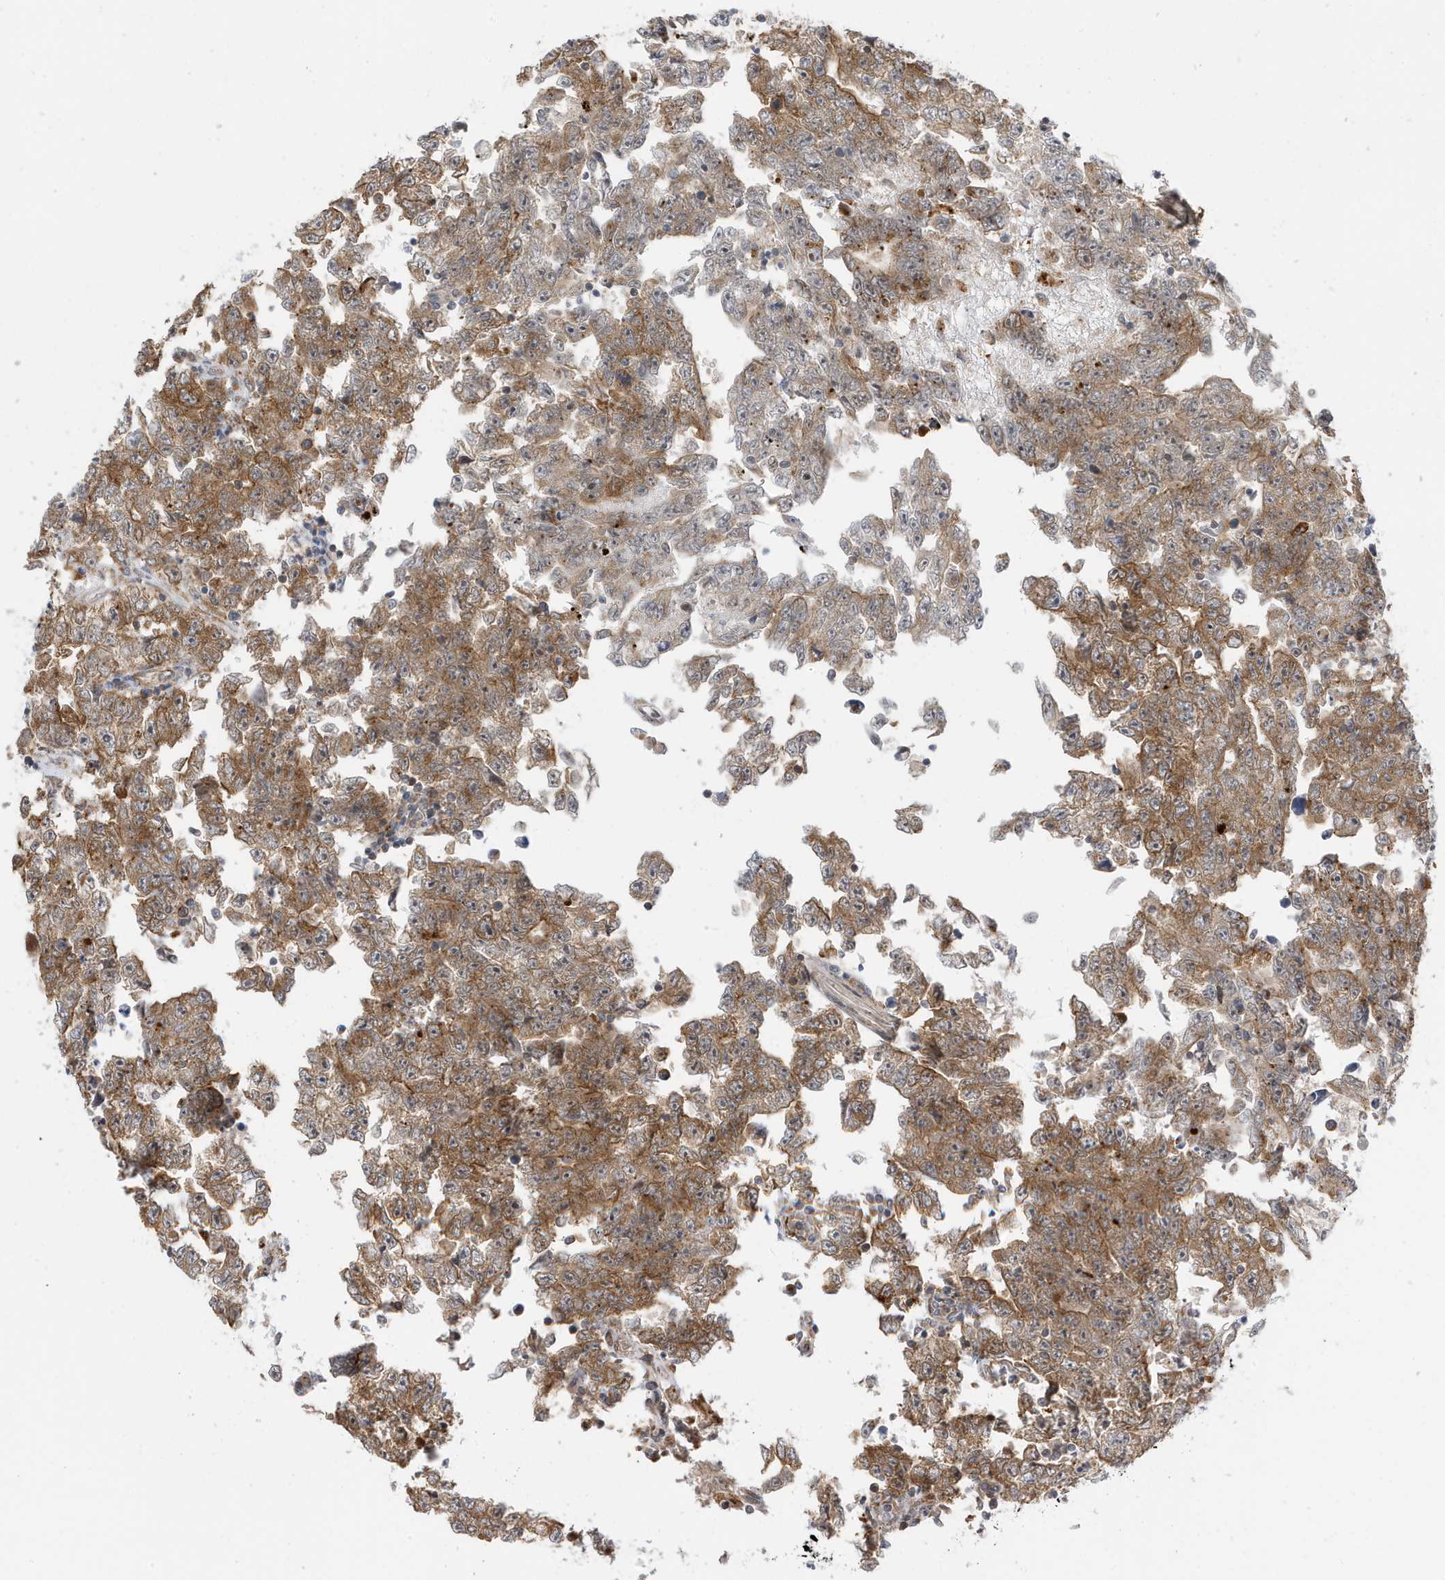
{"staining": {"intensity": "moderate", "quantity": ">75%", "location": "cytoplasmic/membranous"}, "tissue": "testis cancer", "cell_type": "Tumor cells", "image_type": "cancer", "snomed": [{"axis": "morphology", "description": "Carcinoma, Embryonal, NOS"}, {"axis": "topography", "description": "Testis"}], "caption": "Immunohistochemical staining of human testis cancer (embryonal carcinoma) displays medium levels of moderate cytoplasmic/membranous positivity in about >75% of tumor cells.", "gene": "ZNF507", "patient": {"sex": "male", "age": 25}}